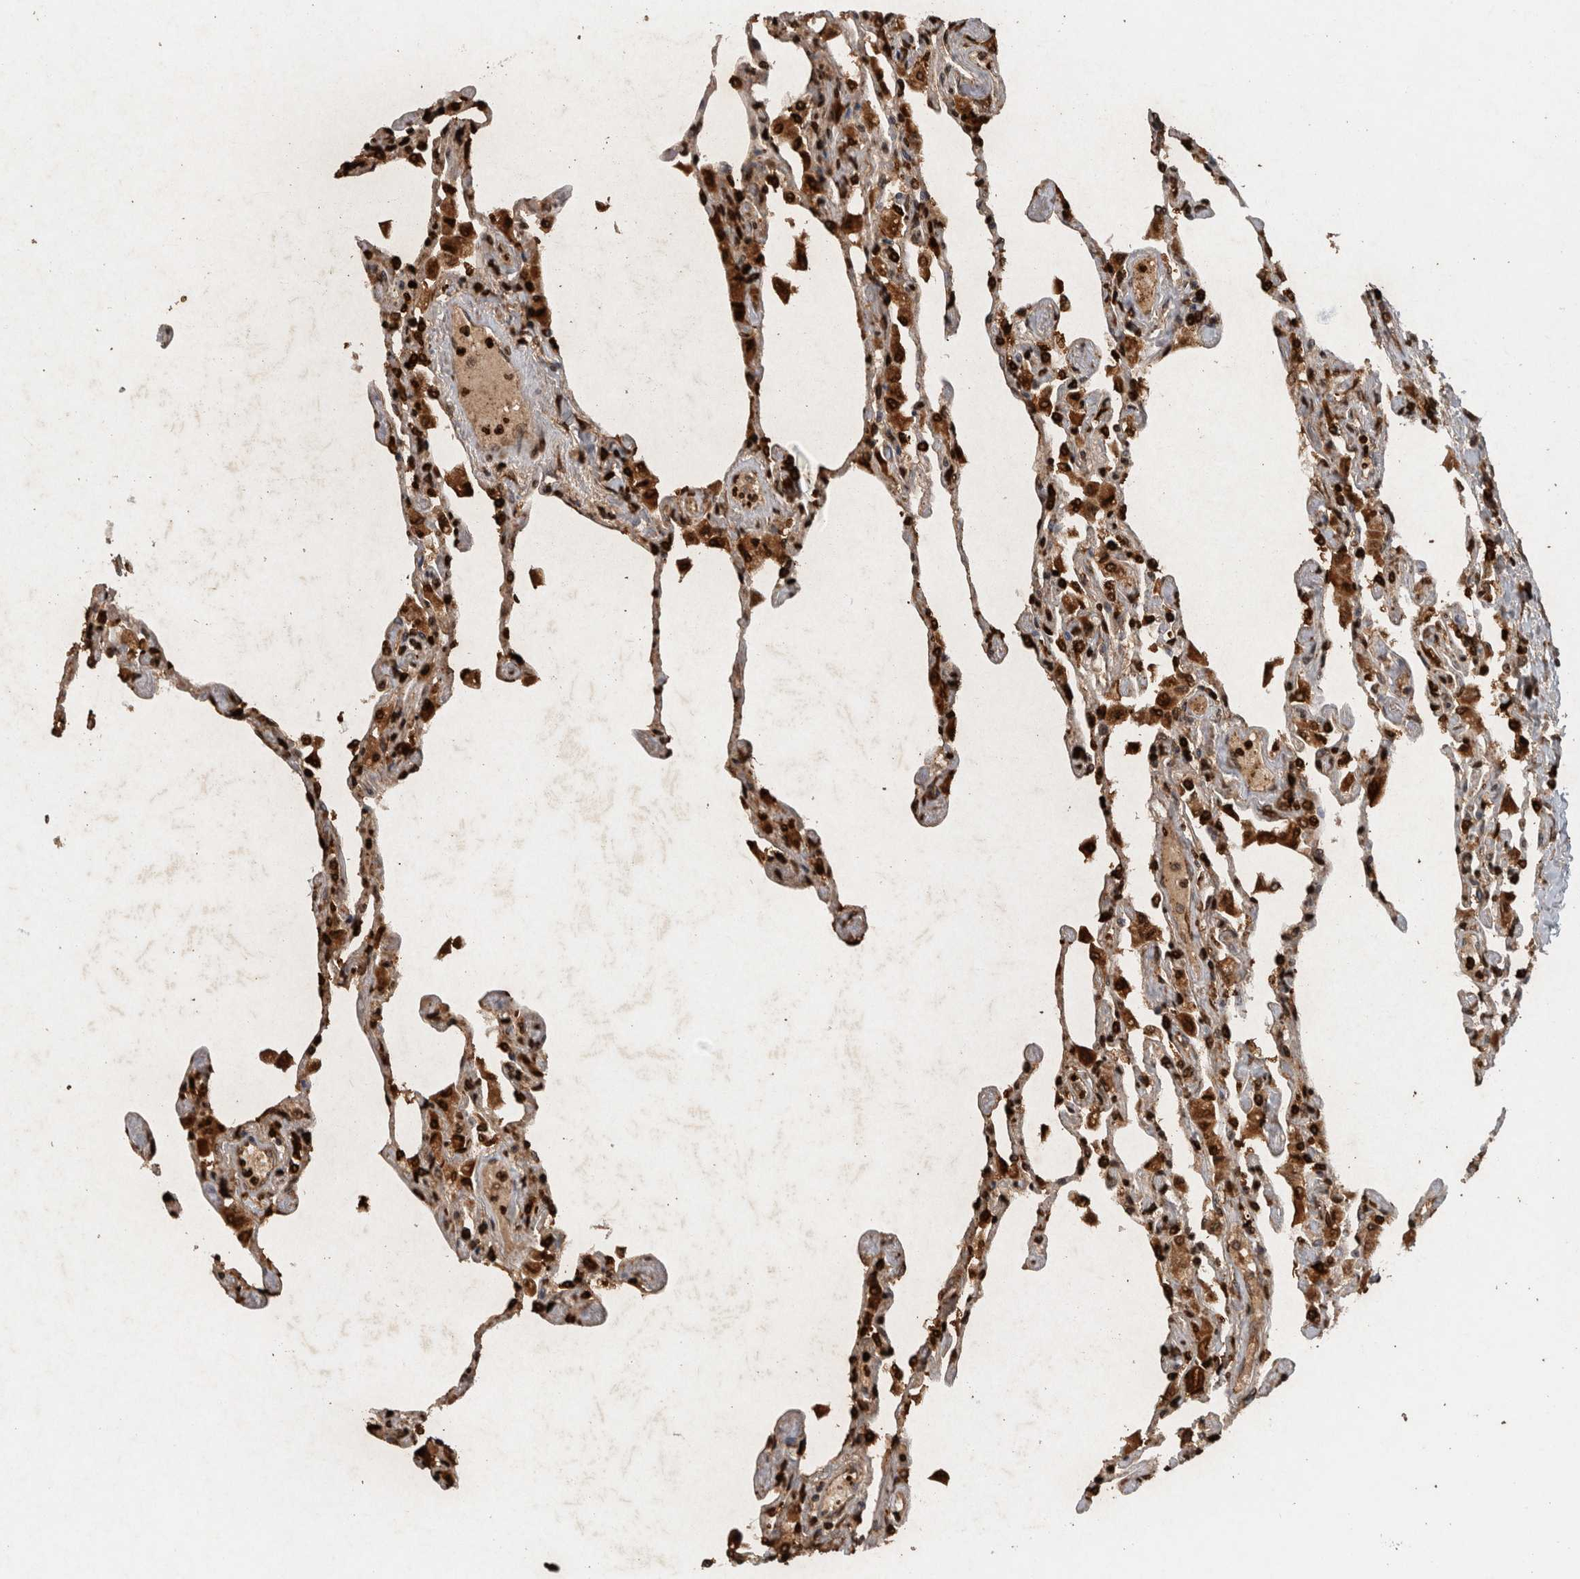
{"staining": {"intensity": "strong", "quantity": "25%-75%", "location": "cytoplasmic/membranous,nuclear"}, "tissue": "lung", "cell_type": "Alveolar cells", "image_type": "normal", "snomed": [{"axis": "morphology", "description": "Normal tissue, NOS"}, {"axis": "topography", "description": "Bronchus"}, {"axis": "topography", "description": "Lung"}], "caption": "A high amount of strong cytoplasmic/membranous,nuclear staining is present in about 25%-75% of alveolar cells in benign lung.", "gene": "ADGRL3", "patient": {"sex": "female", "age": 49}}